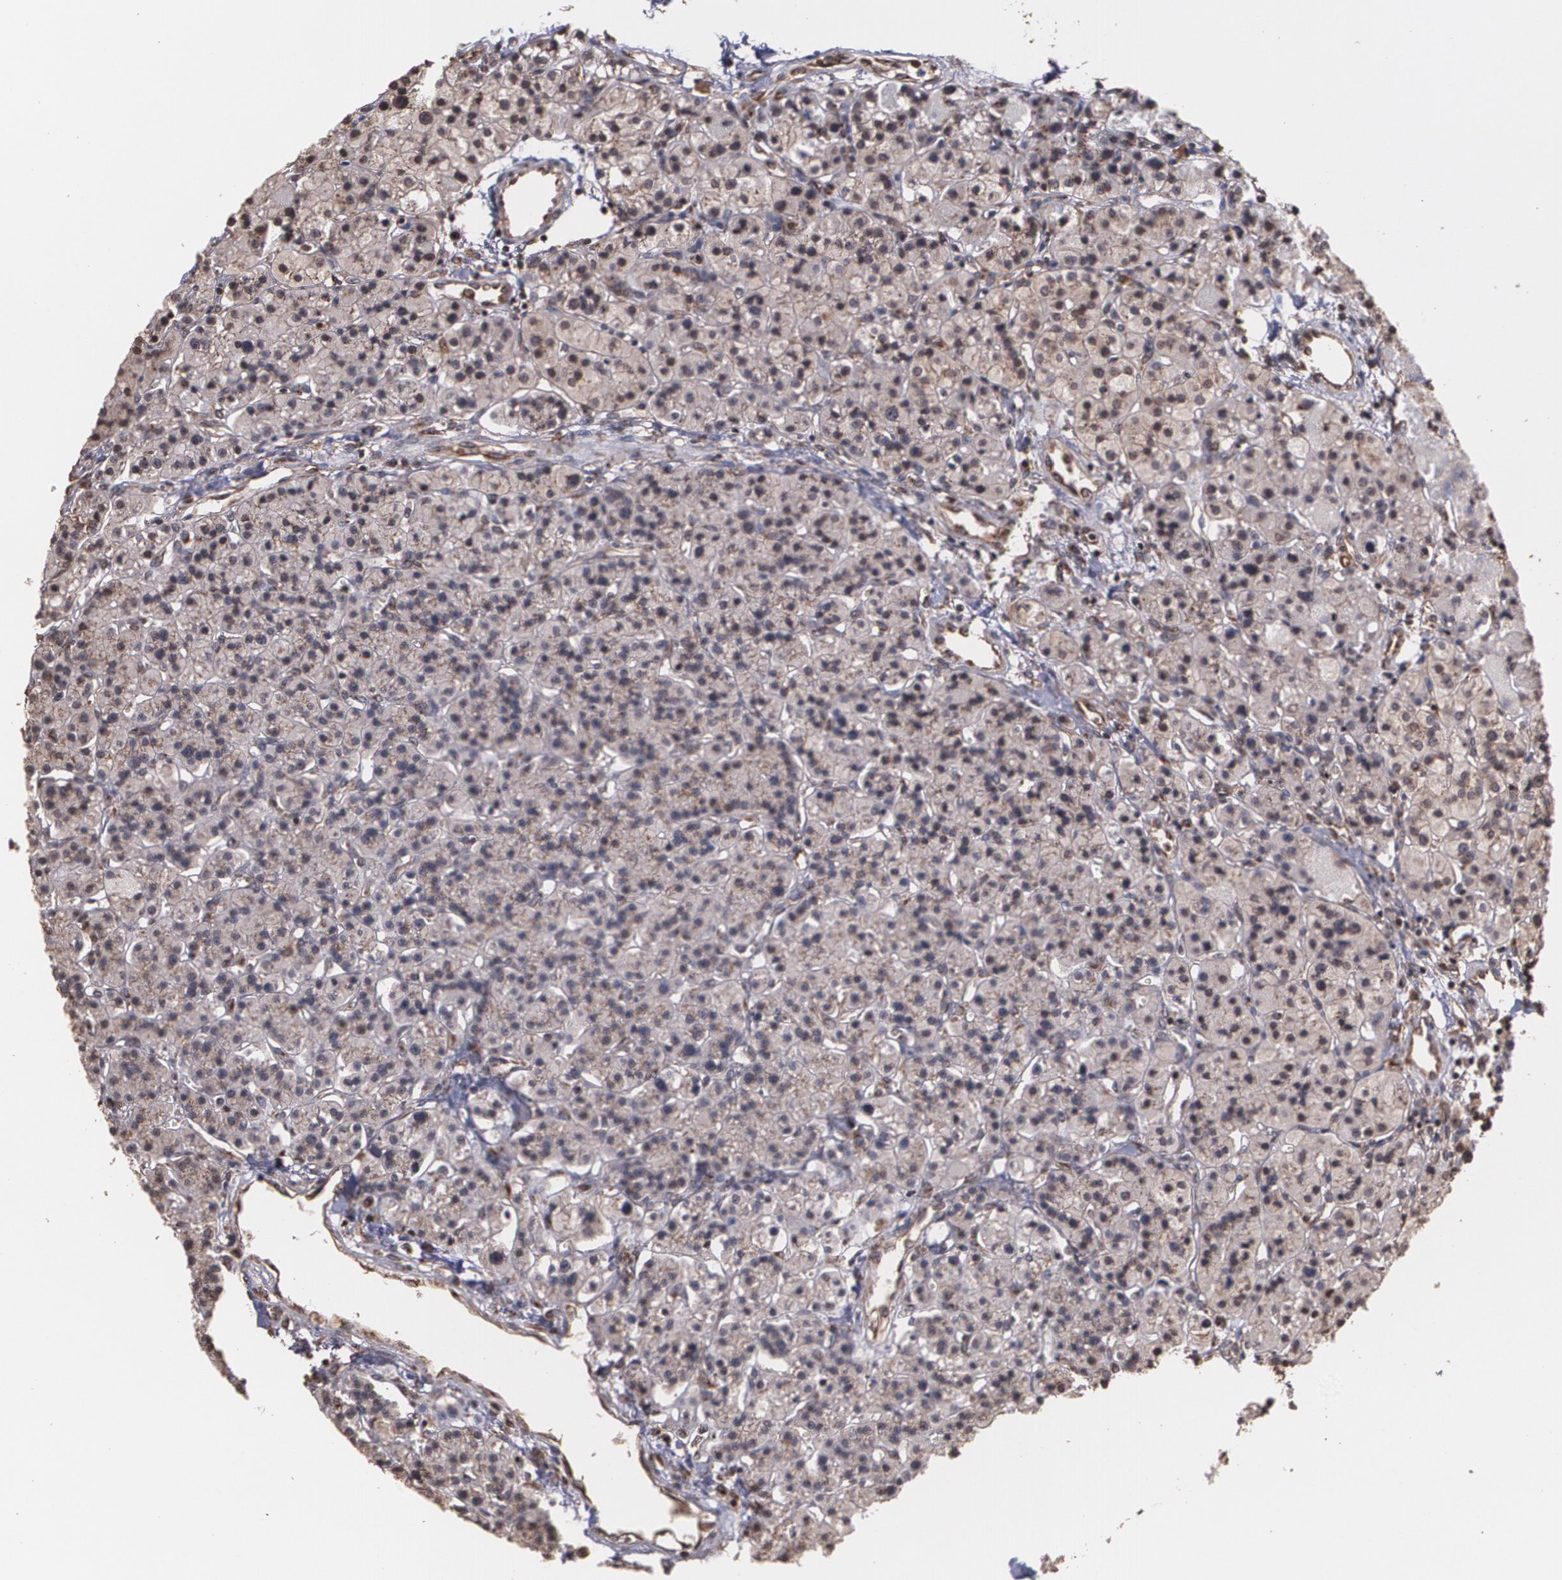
{"staining": {"intensity": "strong", "quantity": ">75%", "location": "cytoplasmic/membranous"}, "tissue": "parathyroid gland", "cell_type": "Glandular cells", "image_type": "normal", "snomed": [{"axis": "morphology", "description": "Normal tissue, NOS"}, {"axis": "topography", "description": "Parathyroid gland"}], "caption": "Parathyroid gland stained with immunohistochemistry (IHC) exhibits strong cytoplasmic/membranous positivity in approximately >75% of glandular cells. The staining is performed using DAB brown chromogen to label protein expression. The nuclei are counter-stained blue using hematoxylin.", "gene": "TRIP11", "patient": {"sex": "female", "age": 58}}